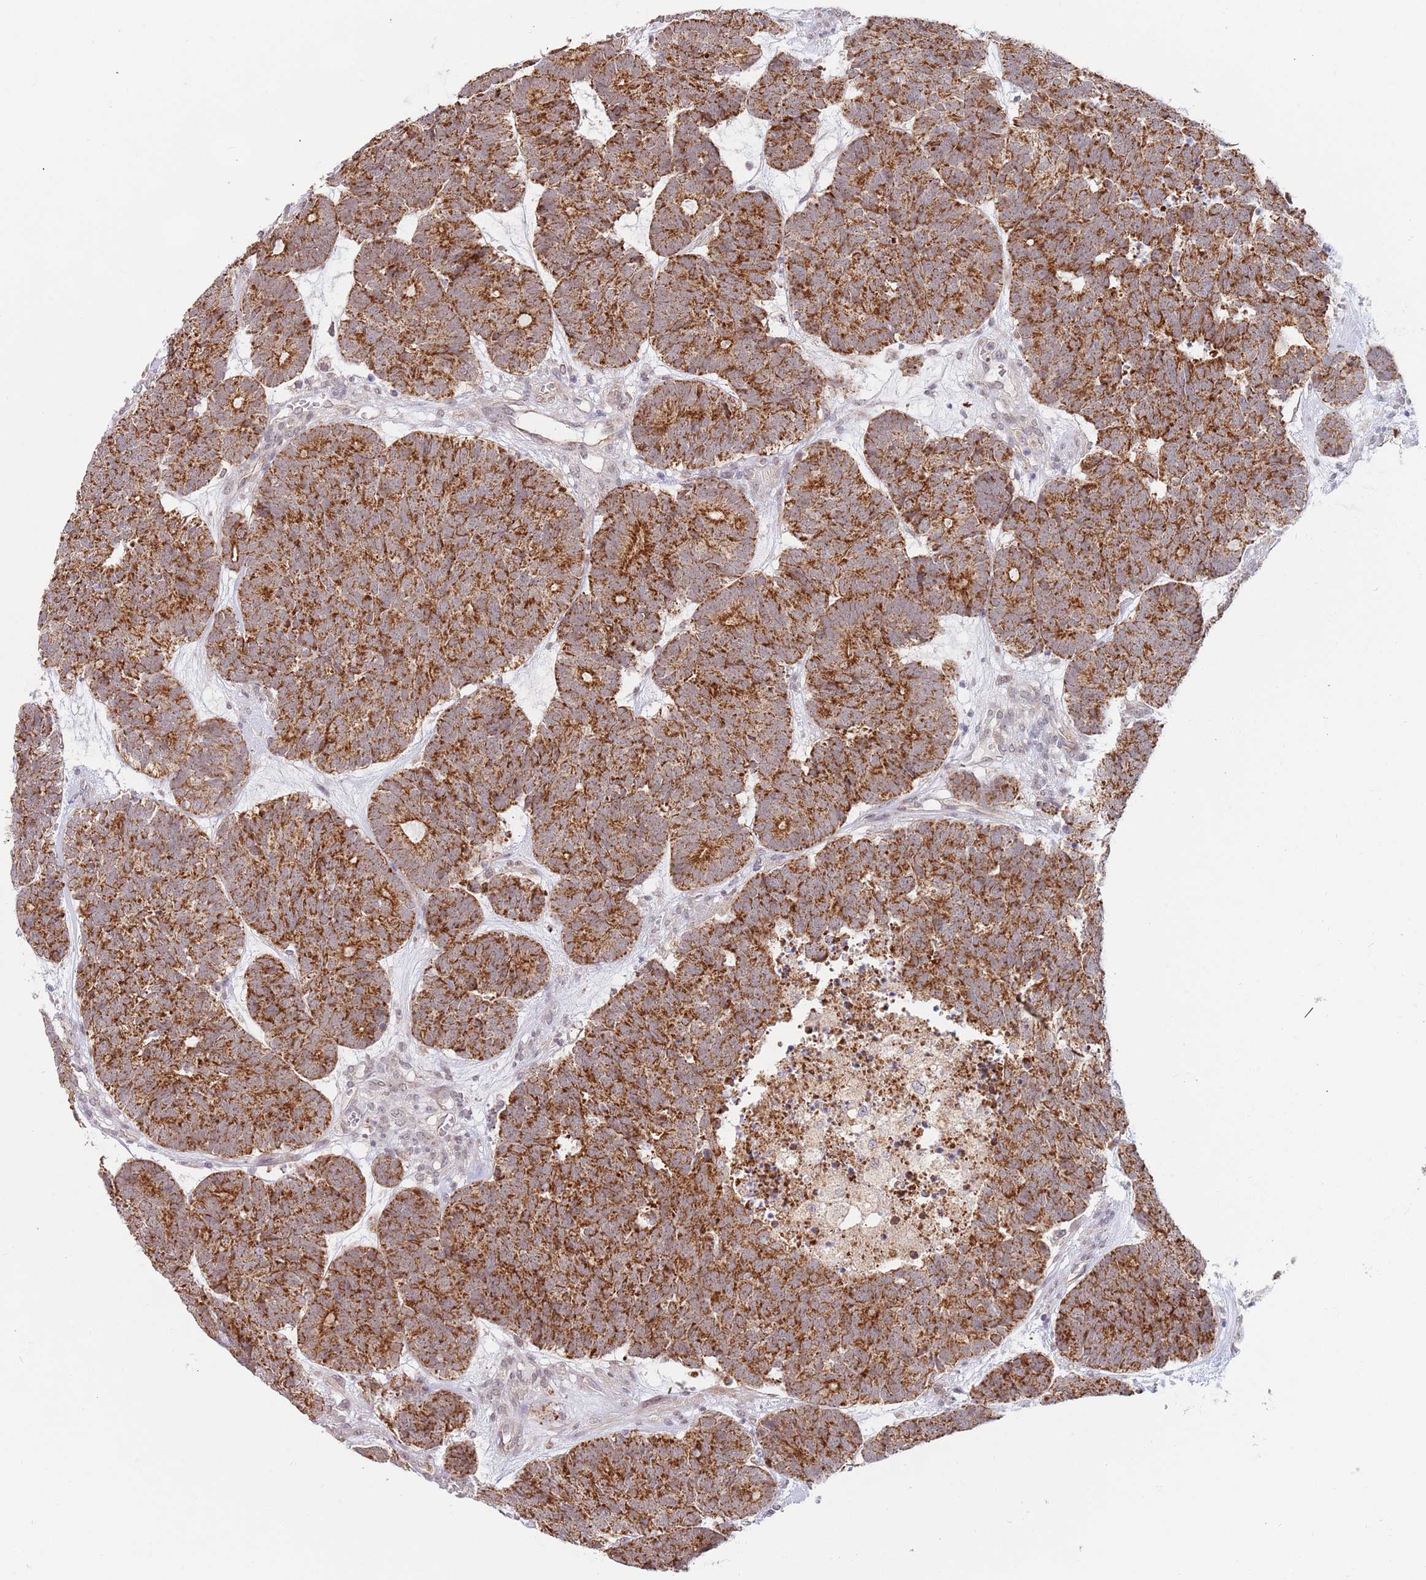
{"staining": {"intensity": "strong", "quantity": ">75%", "location": "cytoplasmic/membranous"}, "tissue": "head and neck cancer", "cell_type": "Tumor cells", "image_type": "cancer", "snomed": [{"axis": "morphology", "description": "Adenocarcinoma, NOS"}, {"axis": "topography", "description": "Head-Neck"}], "caption": "A brown stain labels strong cytoplasmic/membranous positivity of a protein in human head and neck cancer tumor cells. The protein of interest is shown in brown color, while the nuclei are stained blue.", "gene": "UQCC3", "patient": {"sex": "female", "age": 81}}